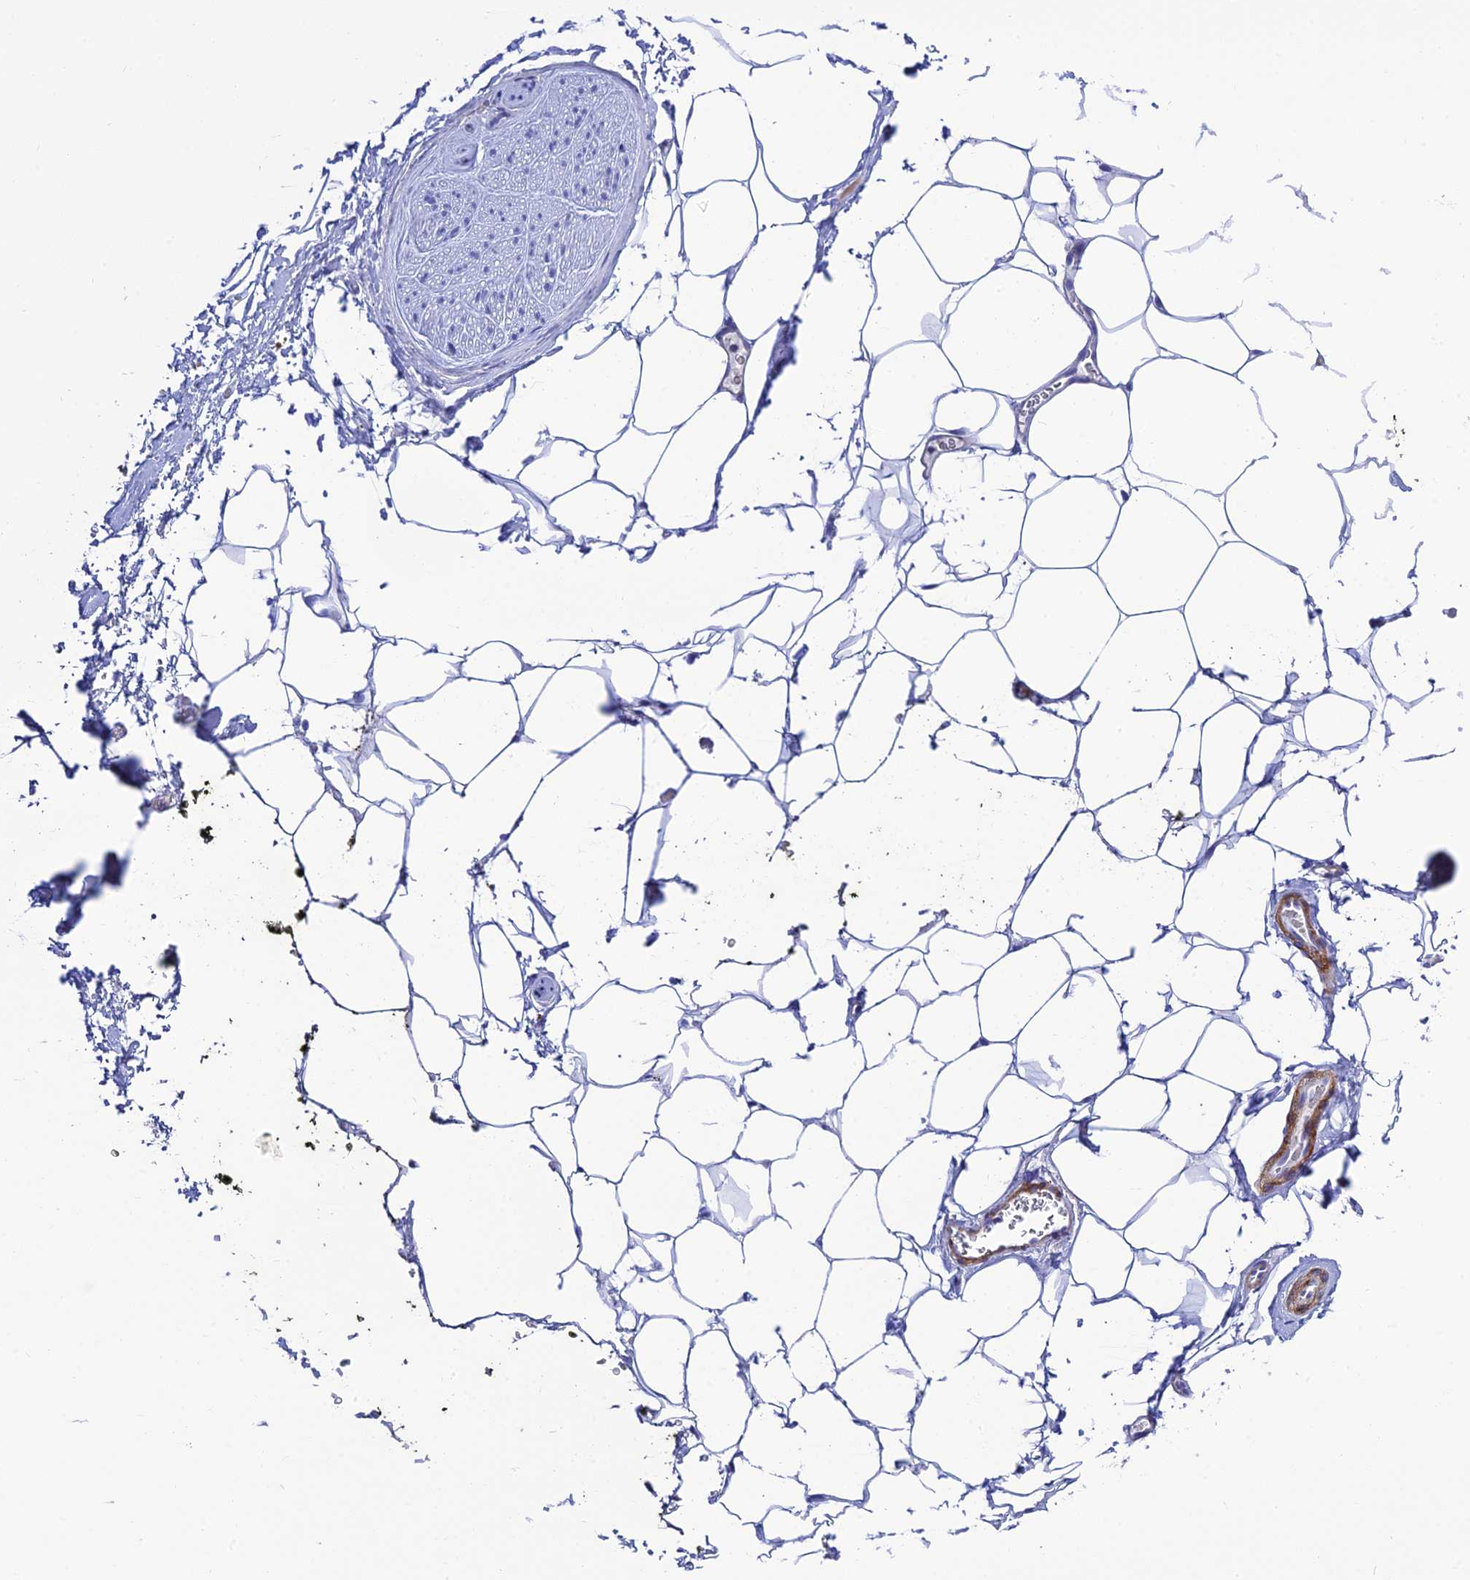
{"staining": {"intensity": "negative", "quantity": "none", "location": "none"}, "tissue": "adipose tissue", "cell_type": "Adipocytes", "image_type": "normal", "snomed": [{"axis": "morphology", "description": "Normal tissue, NOS"}, {"axis": "morphology", "description": "Adenocarcinoma, Low grade"}, {"axis": "topography", "description": "Prostate"}, {"axis": "topography", "description": "Peripheral nerve tissue"}], "caption": "IHC histopathology image of benign adipose tissue stained for a protein (brown), which demonstrates no staining in adipocytes. (DAB (3,3'-diaminobenzidine) immunohistochemistry, high magnification).", "gene": "ZDHHC16", "patient": {"sex": "male", "age": 63}}